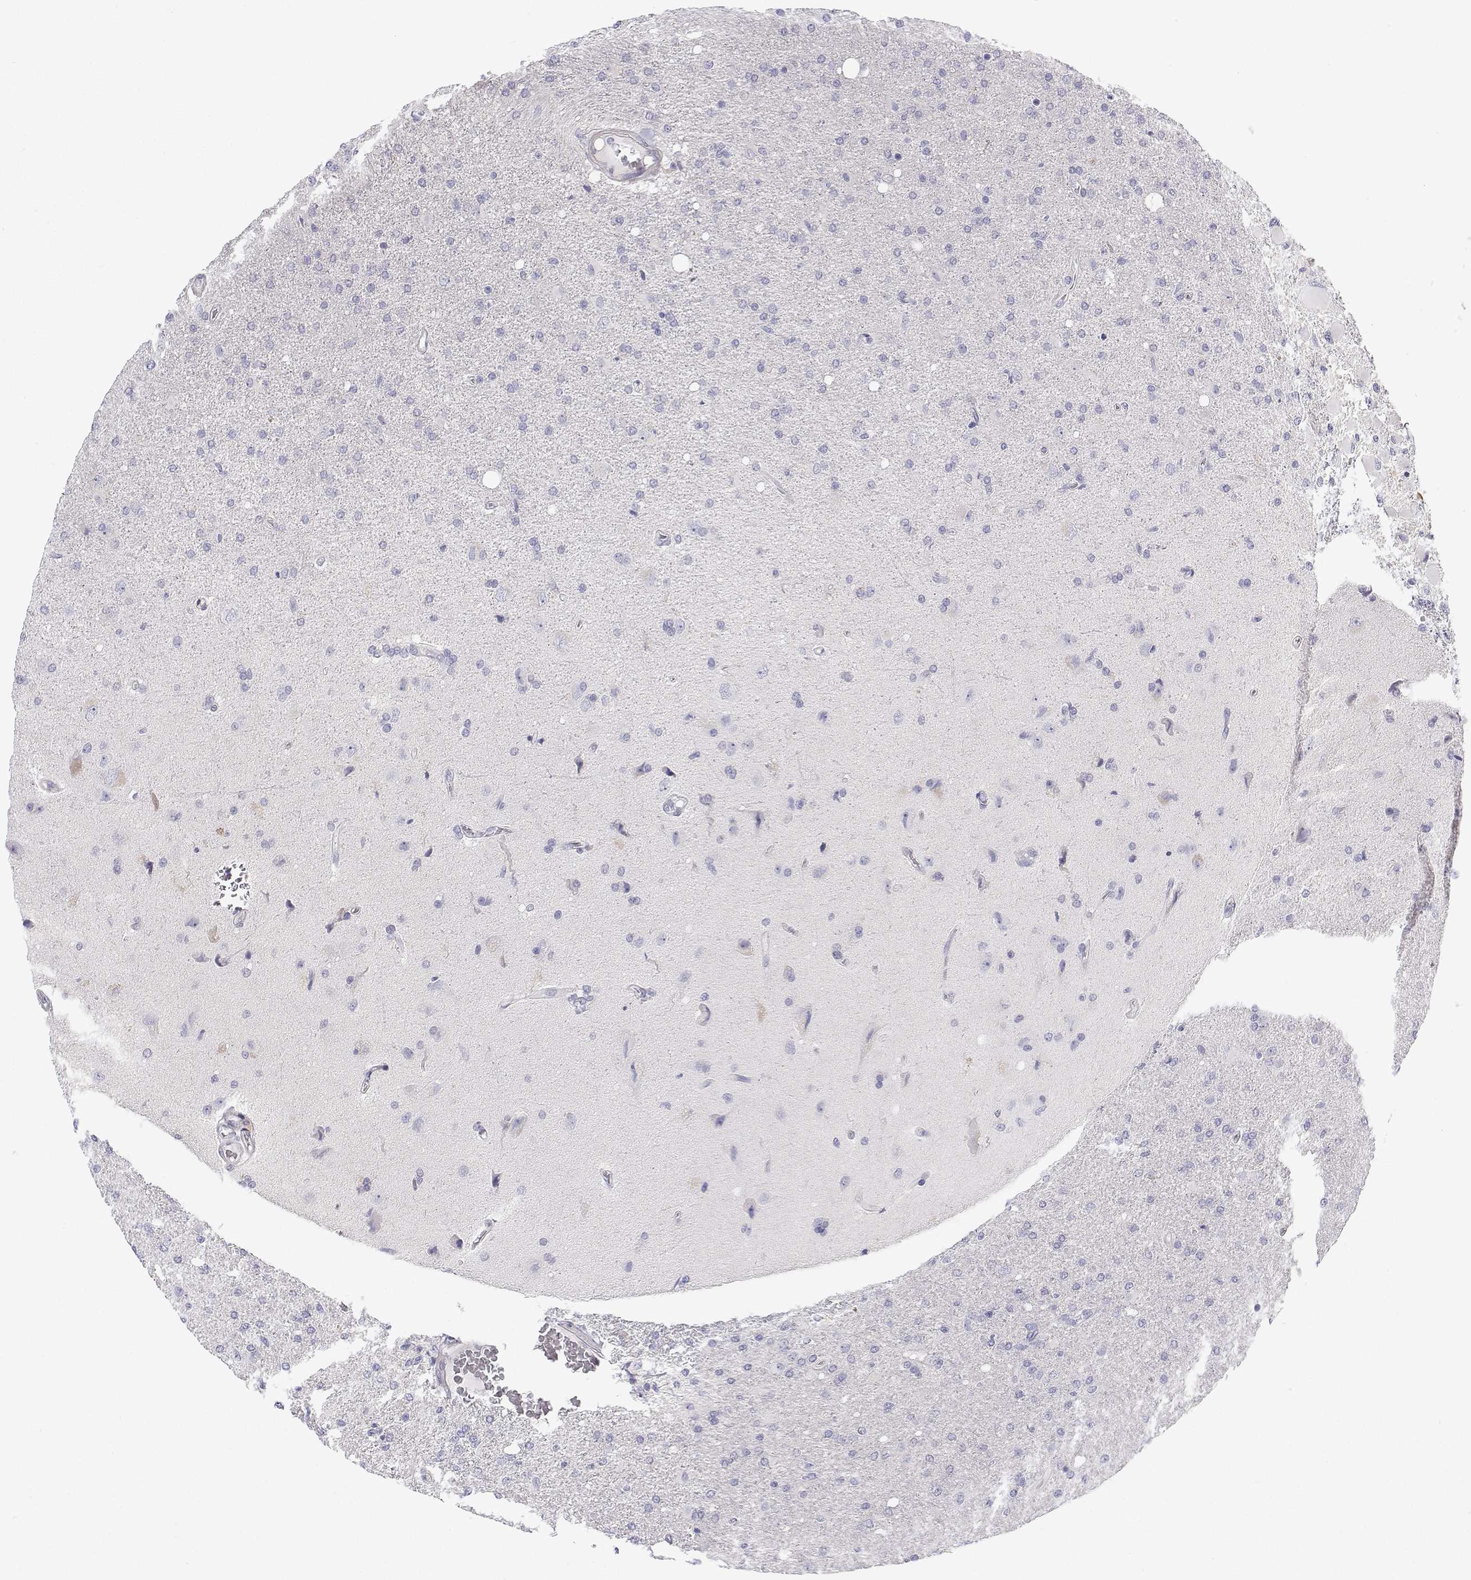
{"staining": {"intensity": "negative", "quantity": "none", "location": "none"}, "tissue": "glioma", "cell_type": "Tumor cells", "image_type": "cancer", "snomed": [{"axis": "morphology", "description": "Glioma, malignant, High grade"}, {"axis": "topography", "description": "Cerebral cortex"}], "caption": "High magnification brightfield microscopy of glioma stained with DAB (3,3'-diaminobenzidine) (brown) and counterstained with hematoxylin (blue): tumor cells show no significant staining.", "gene": "ANKRD65", "patient": {"sex": "male", "age": 70}}